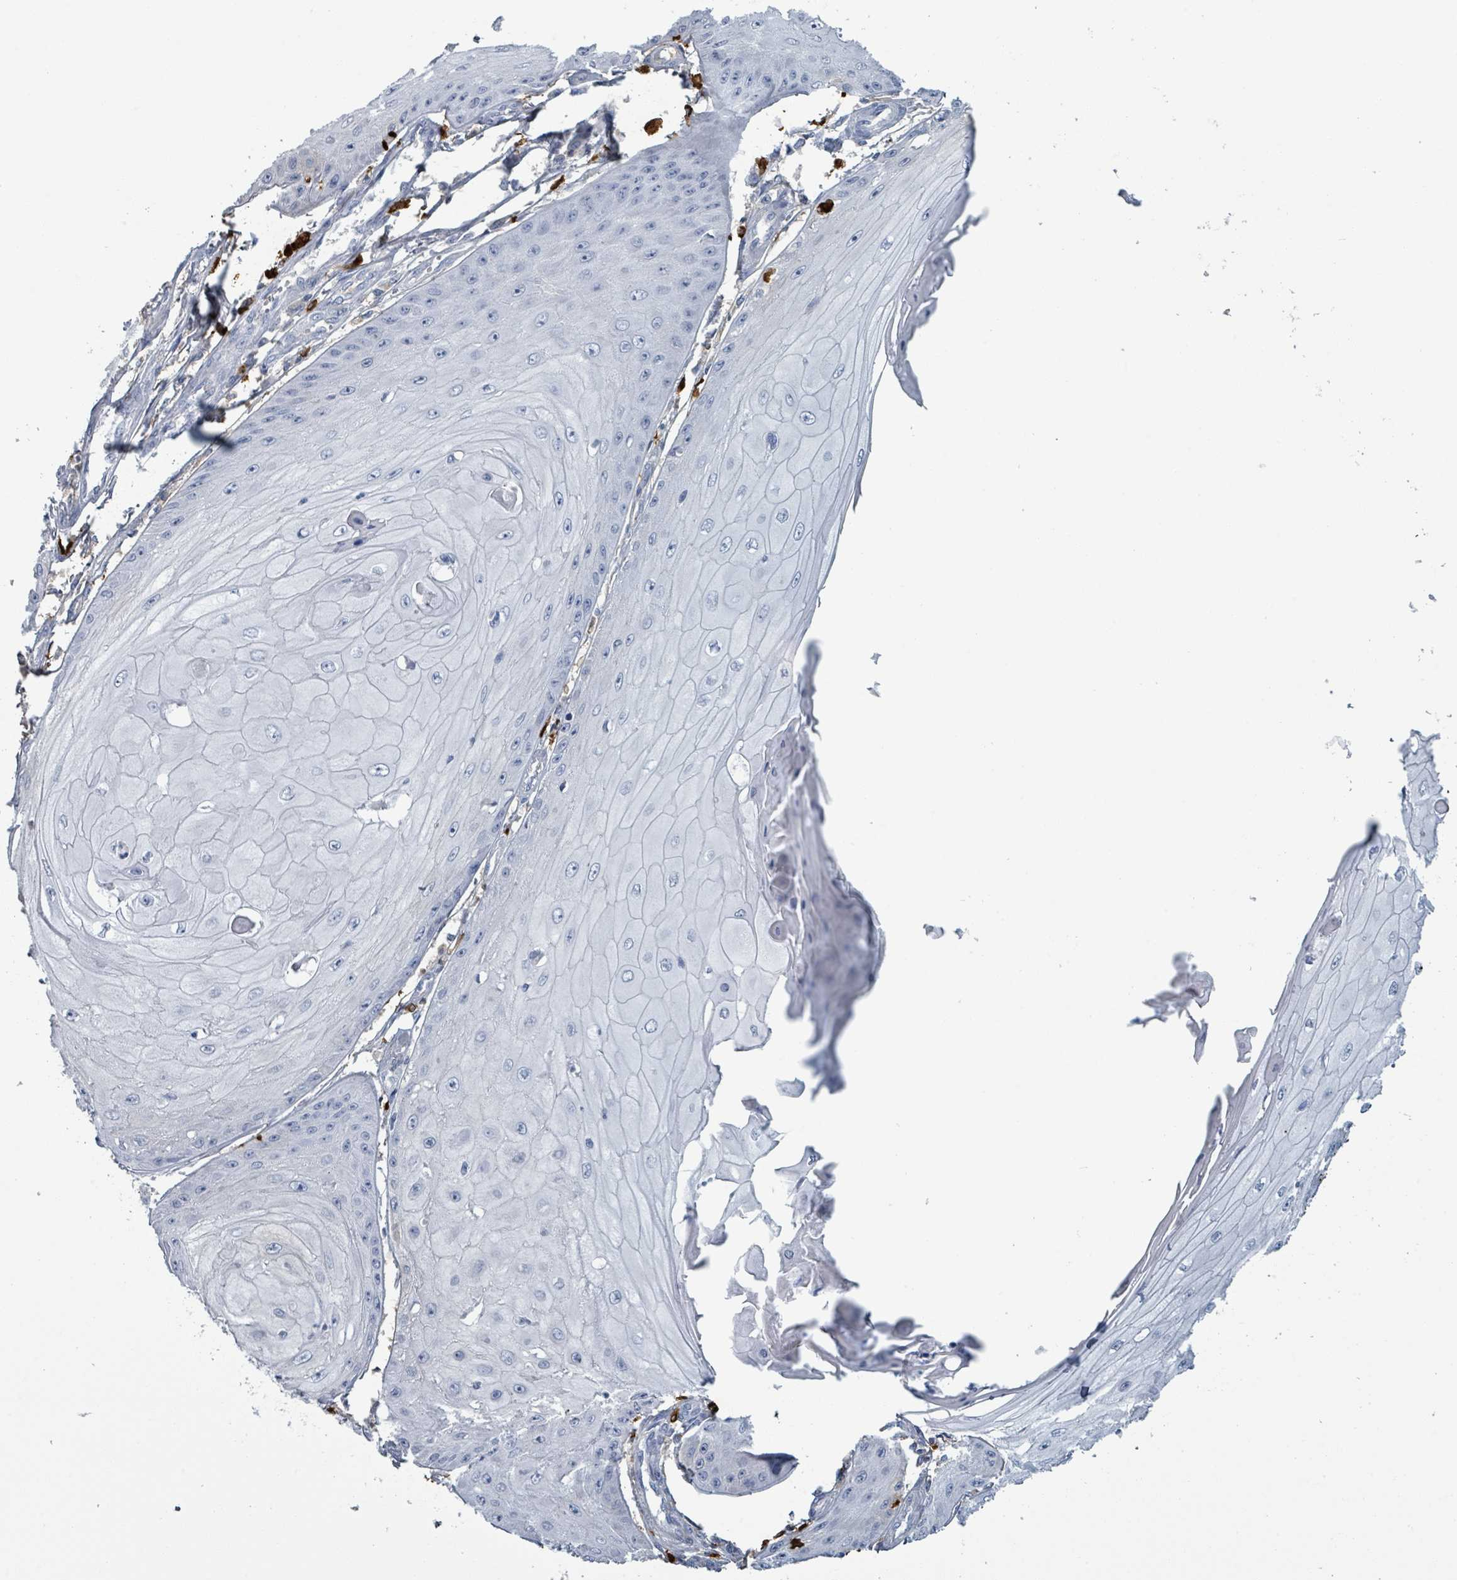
{"staining": {"intensity": "negative", "quantity": "none", "location": "none"}, "tissue": "skin cancer", "cell_type": "Tumor cells", "image_type": "cancer", "snomed": [{"axis": "morphology", "description": "Squamous cell carcinoma, NOS"}, {"axis": "topography", "description": "Skin"}], "caption": "Immunohistochemical staining of human skin cancer shows no significant staining in tumor cells. Brightfield microscopy of immunohistochemistry stained with DAB (3,3'-diaminobenzidine) (brown) and hematoxylin (blue), captured at high magnification.", "gene": "VPS13D", "patient": {"sex": "male", "age": 70}}